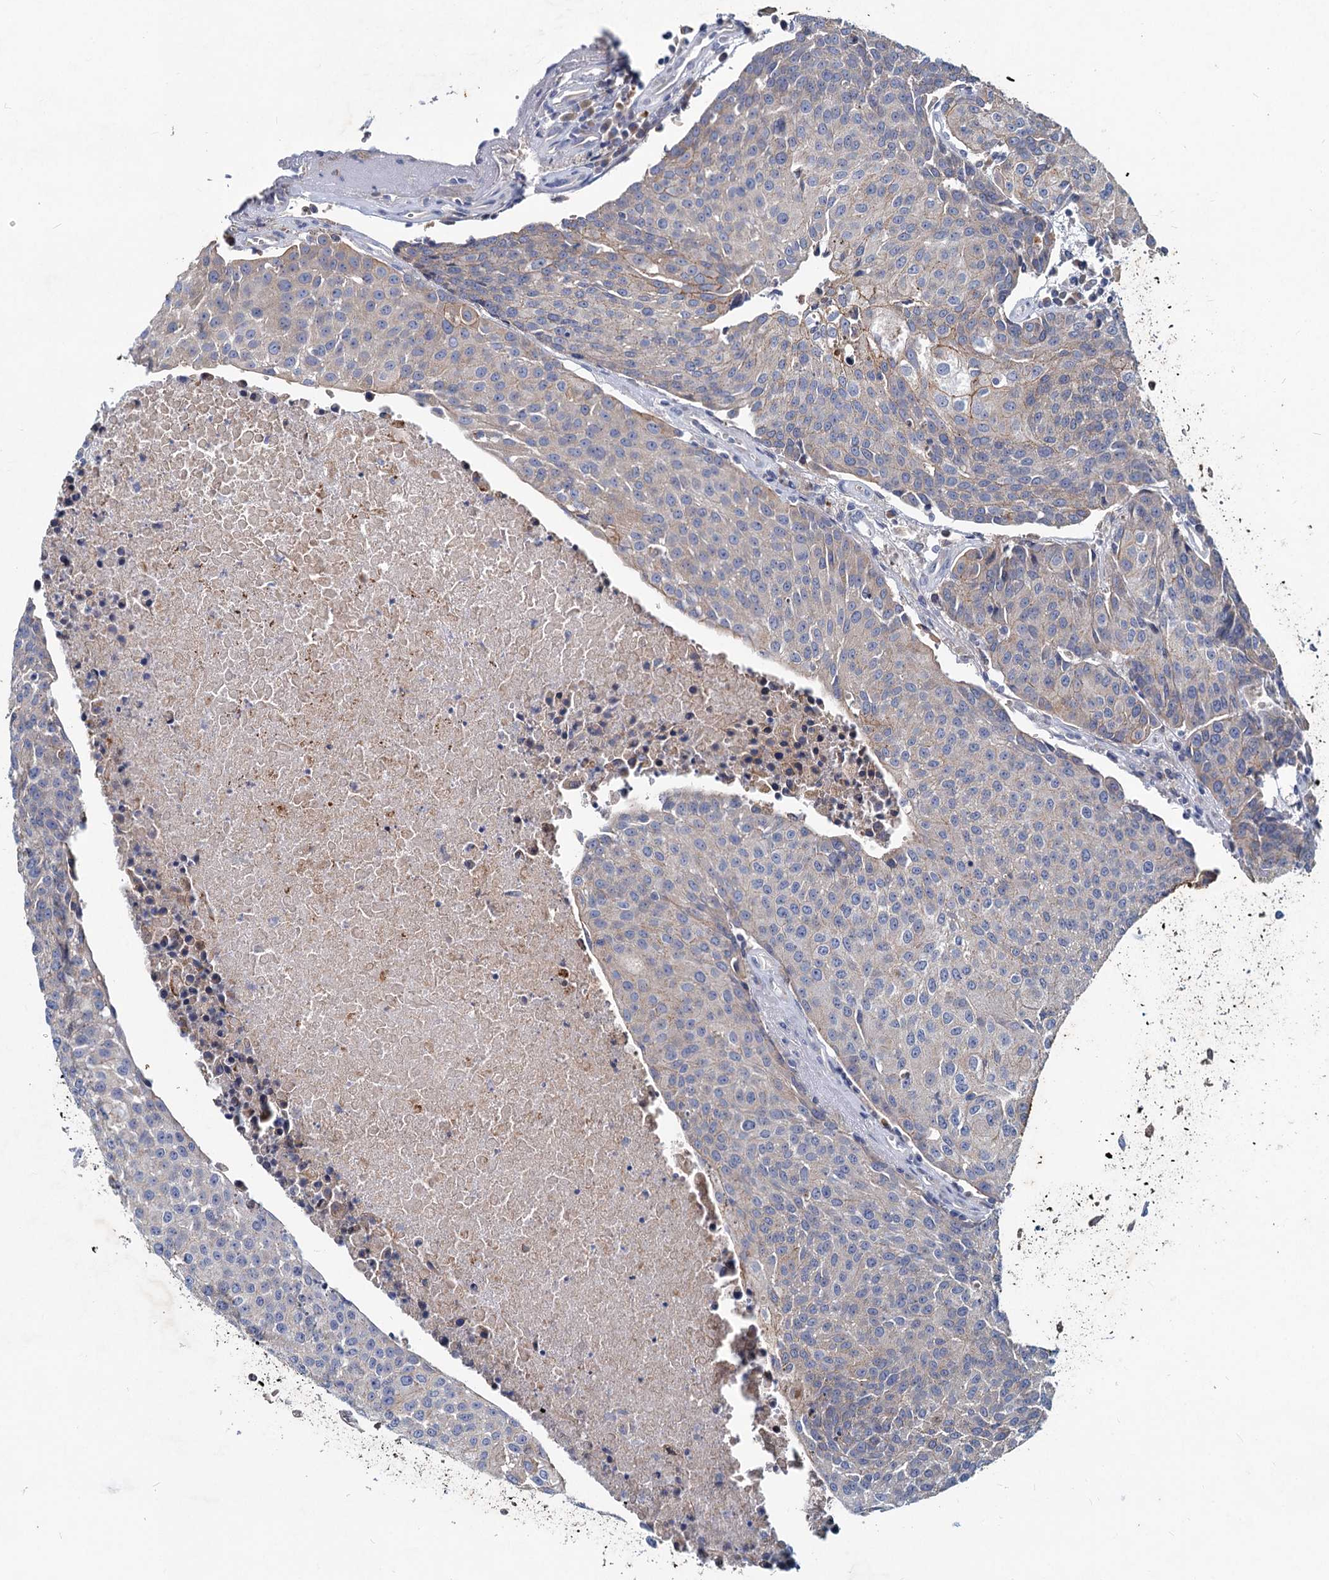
{"staining": {"intensity": "negative", "quantity": "none", "location": "none"}, "tissue": "urothelial cancer", "cell_type": "Tumor cells", "image_type": "cancer", "snomed": [{"axis": "morphology", "description": "Urothelial carcinoma, High grade"}, {"axis": "topography", "description": "Urinary bladder"}], "caption": "High power microscopy photomicrograph of an immunohistochemistry micrograph of high-grade urothelial carcinoma, revealing no significant expression in tumor cells.", "gene": "TMX2", "patient": {"sex": "female", "age": 85}}